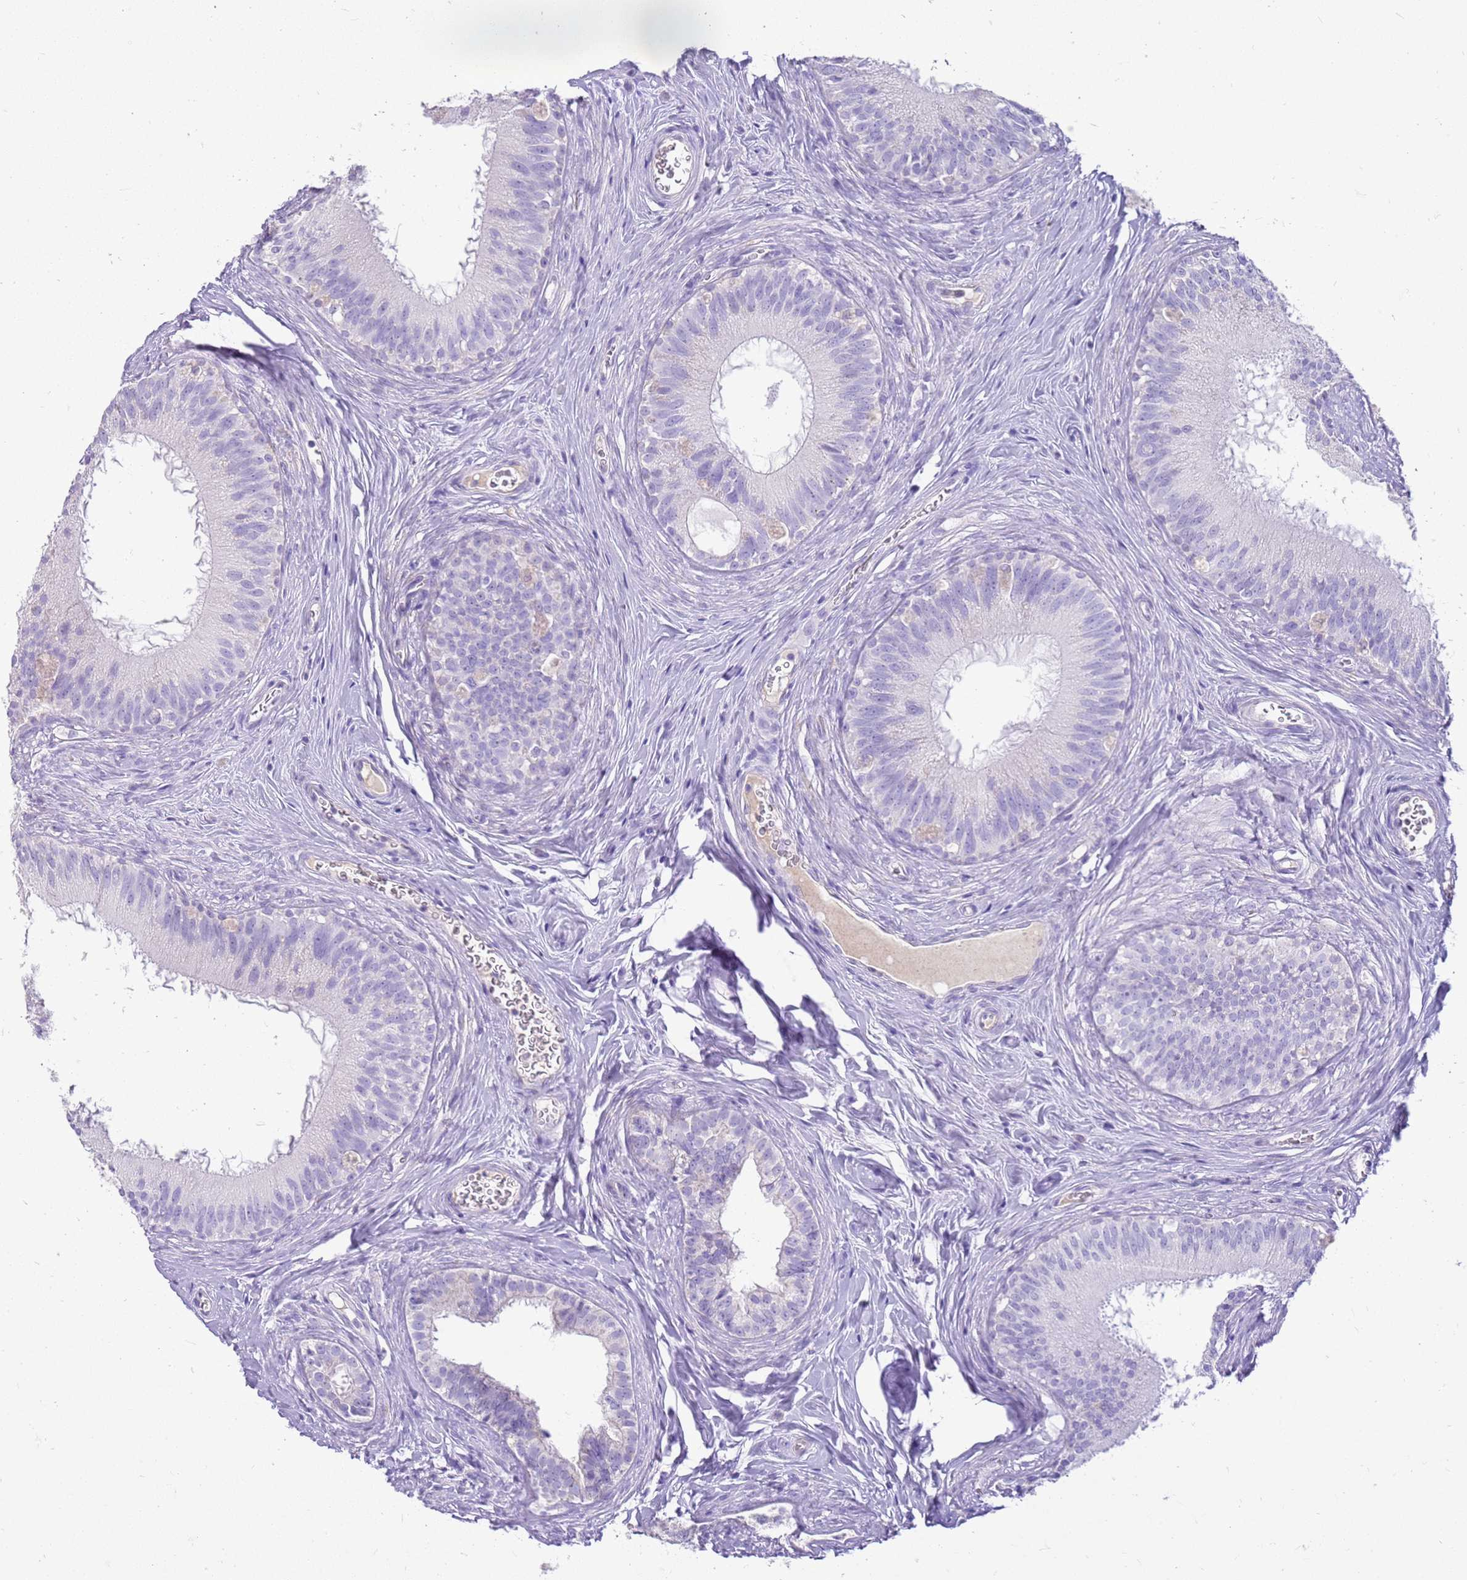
{"staining": {"intensity": "negative", "quantity": "none", "location": "none"}, "tissue": "epididymis", "cell_type": "Glandular cells", "image_type": "normal", "snomed": [{"axis": "morphology", "description": "Normal tissue, NOS"}, {"axis": "topography", "description": "Epididymis"}], "caption": "Glandular cells show no significant expression in benign epididymis. (DAB IHC, high magnification).", "gene": "FABP2", "patient": {"sex": "male", "age": 38}}